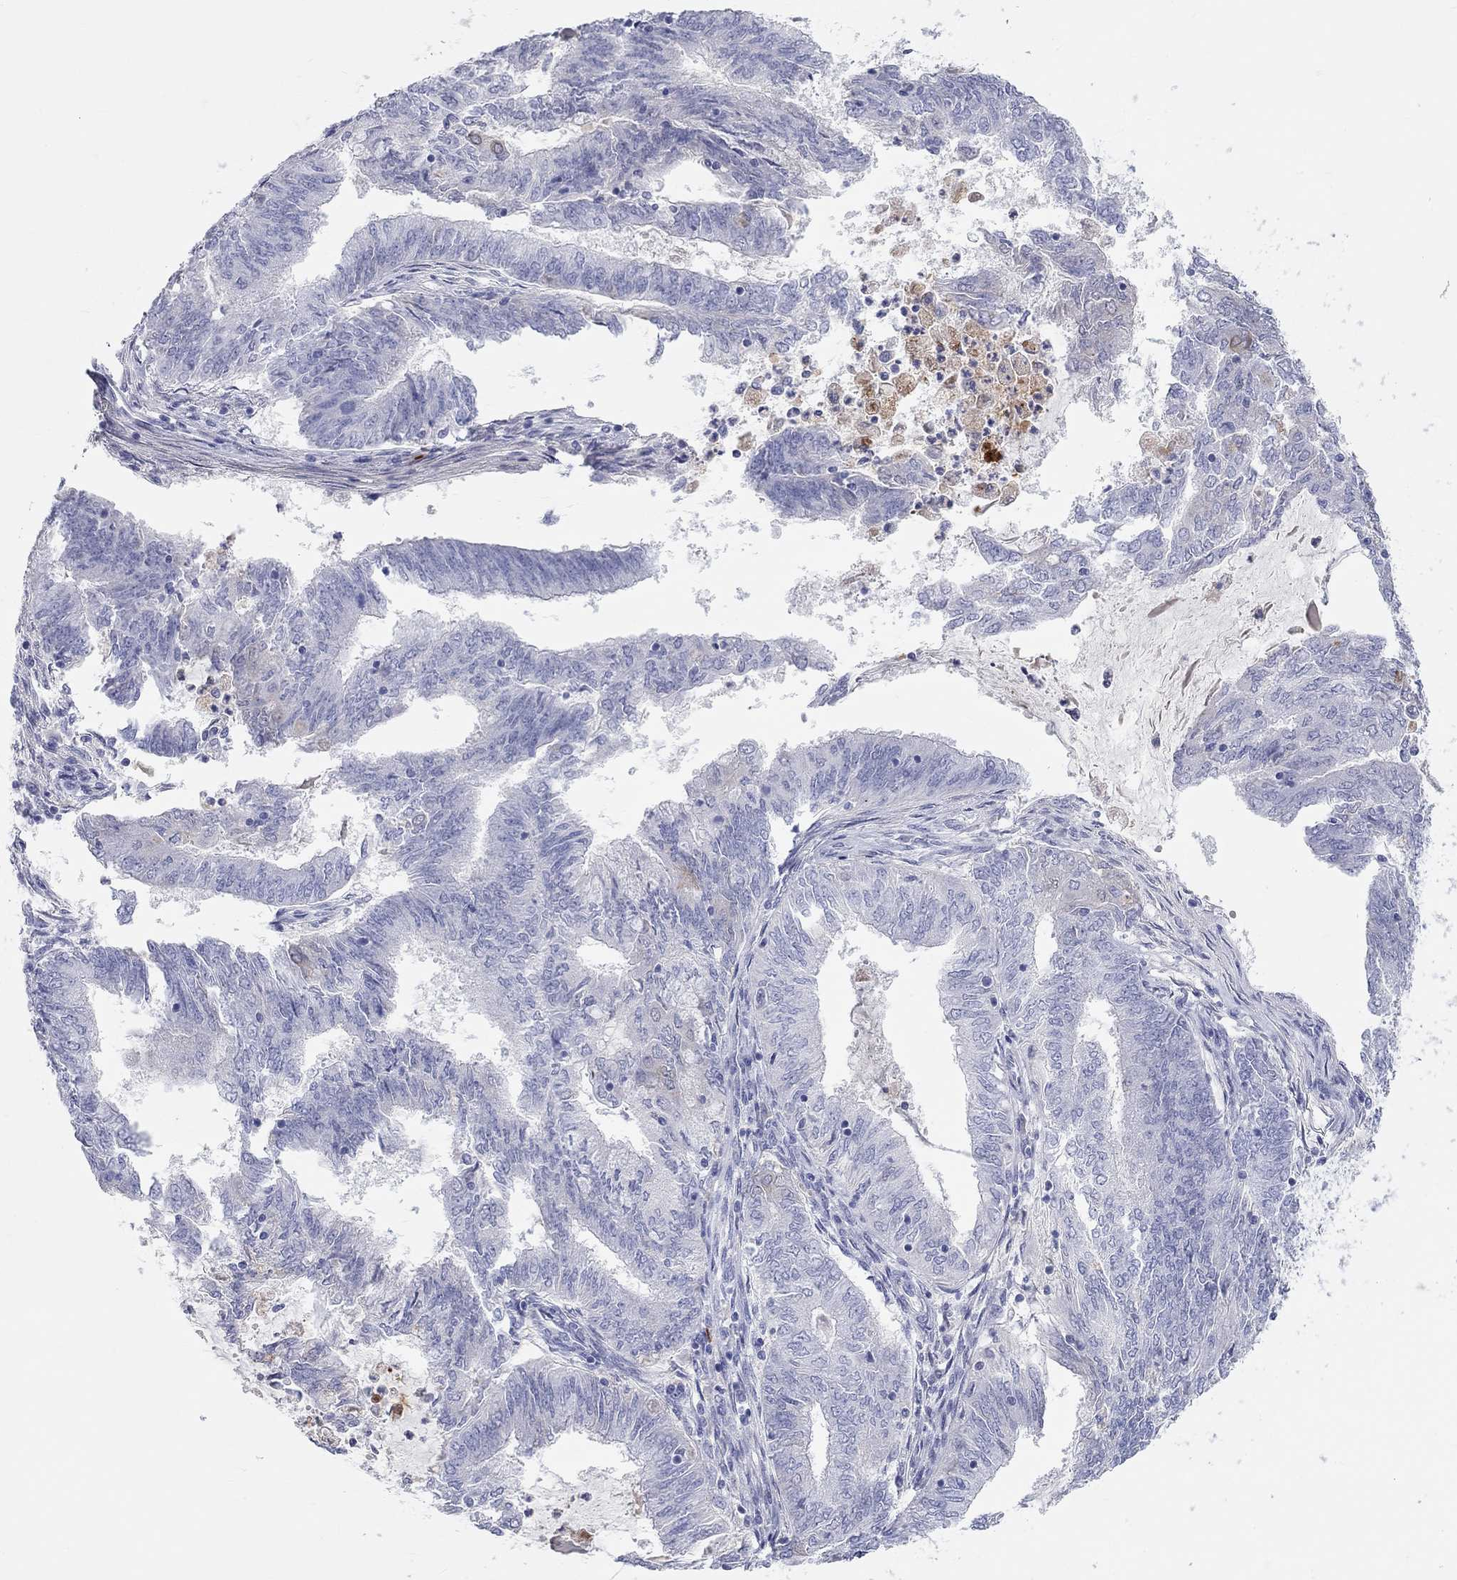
{"staining": {"intensity": "negative", "quantity": "none", "location": "none"}, "tissue": "endometrial cancer", "cell_type": "Tumor cells", "image_type": "cancer", "snomed": [{"axis": "morphology", "description": "Adenocarcinoma, NOS"}, {"axis": "topography", "description": "Endometrium"}], "caption": "A high-resolution image shows immunohistochemistry staining of endometrial adenocarcinoma, which displays no significant positivity in tumor cells. Nuclei are stained in blue.", "gene": "ST7L", "patient": {"sex": "female", "age": 62}}